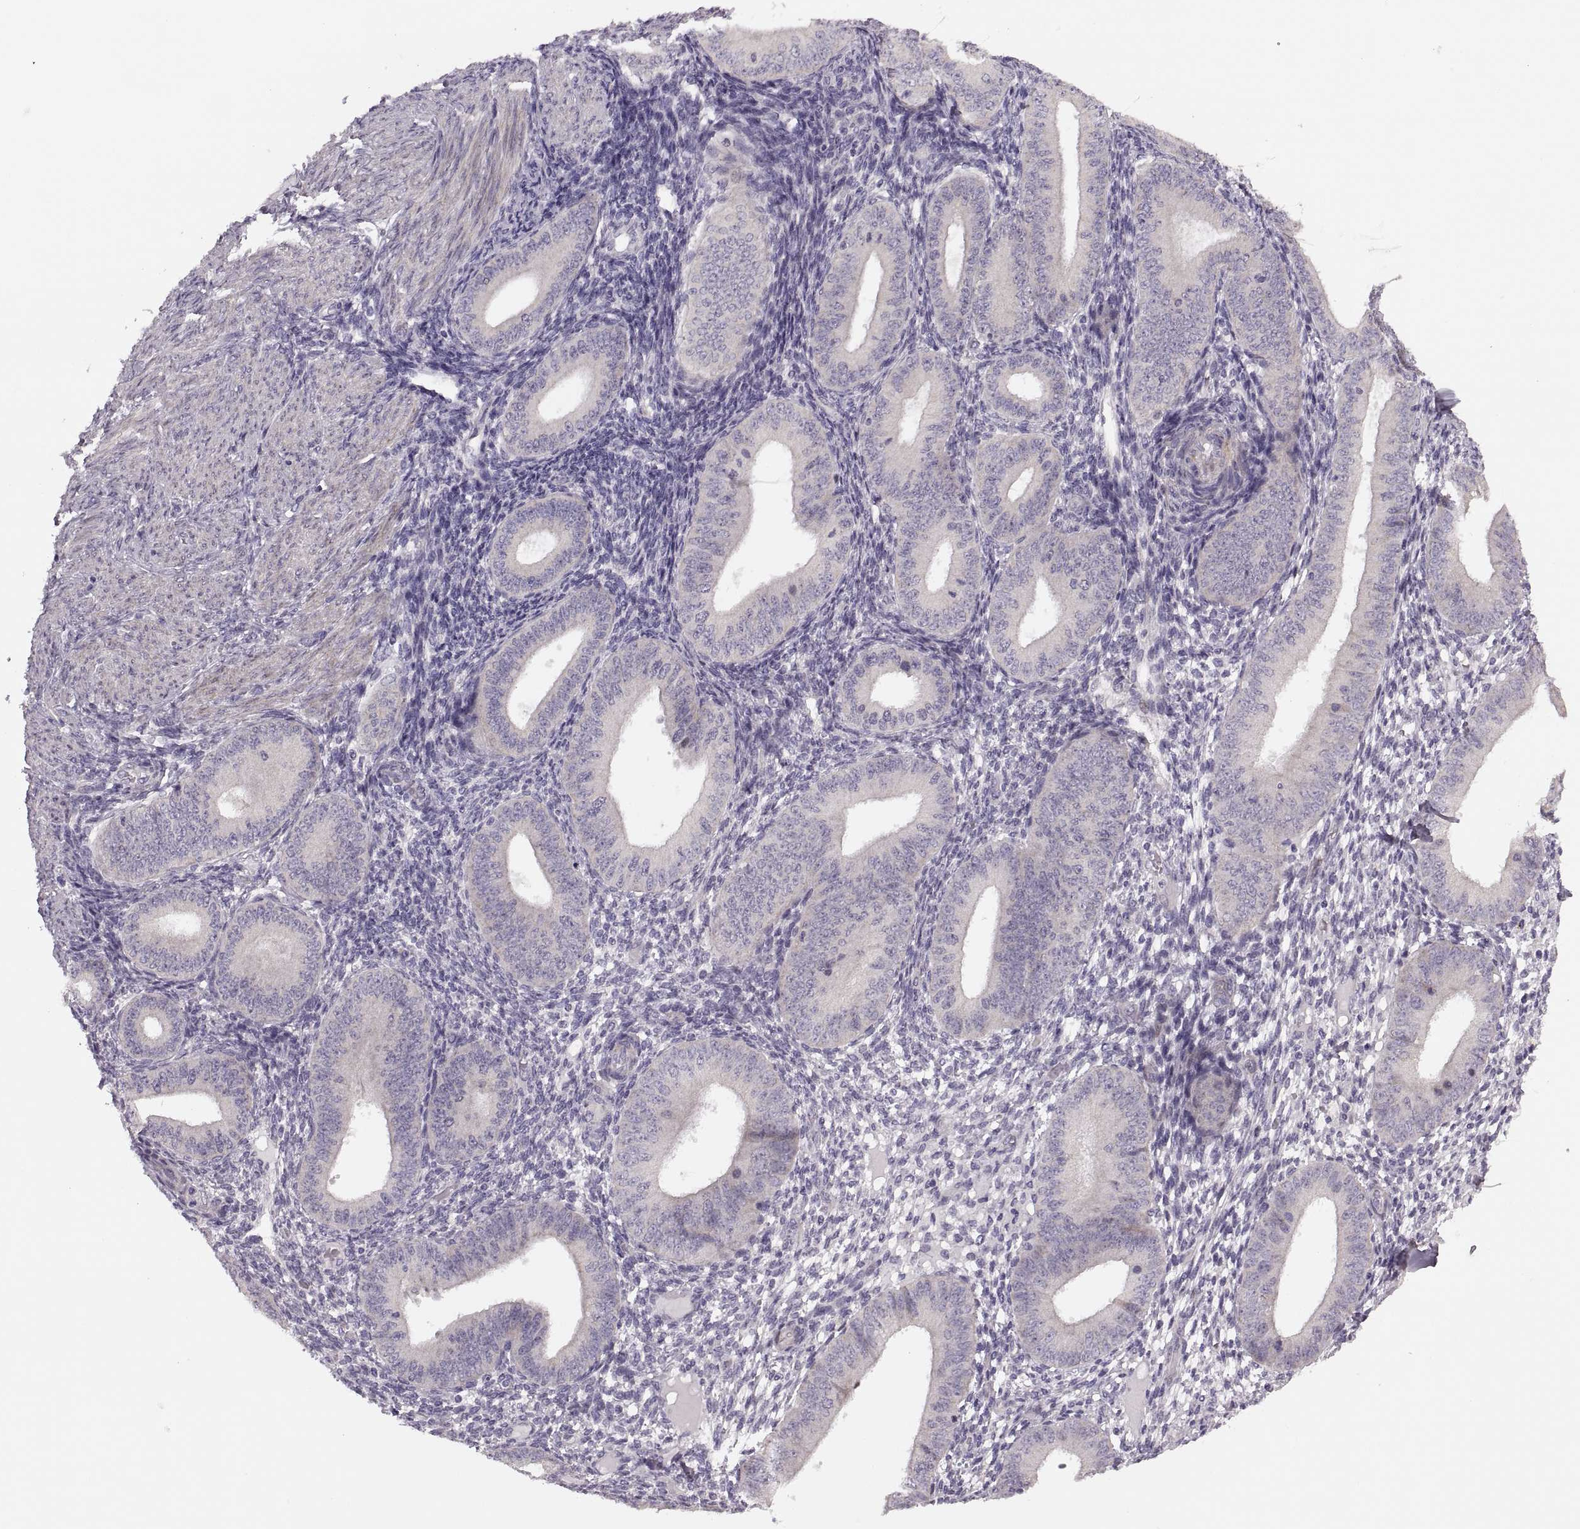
{"staining": {"intensity": "negative", "quantity": "none", "location": "none"}, "tissue": "endometrium", "cell_type": "Cells in endometrial stroma", "image_type": "normal", "snomed": [{"axis": "morphology", "description": "Normal tissue, NOS"}, {"axis": "topography", "description": "Endometrium"}], "caption": "The image exhibits no staining of cells in endometrial stroma in unremarkable endometrium.", "gene": "RIPK4", "patient": {"sex": "female", "age": 39}}